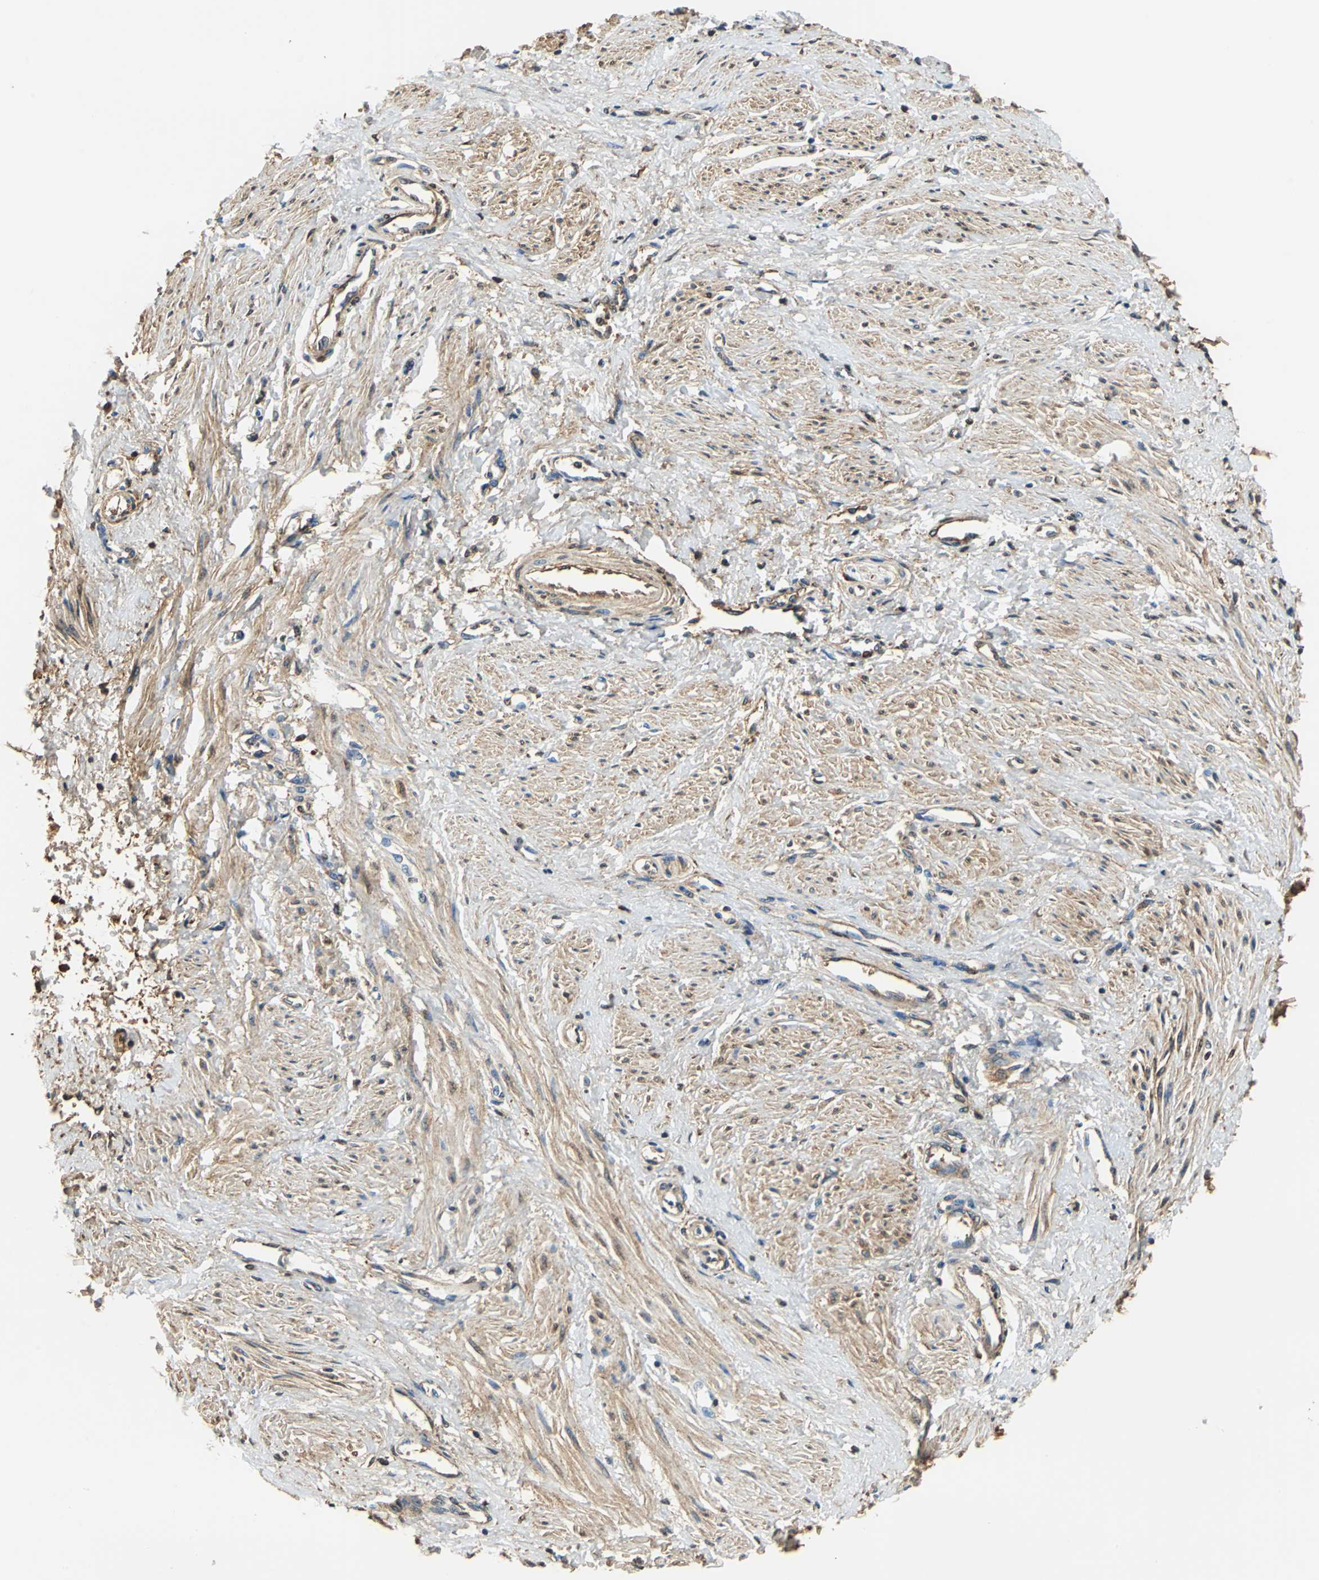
{"staining": {"intensity": "weak", "quantity": "25%-75%", "location": "cytoplasmic/membranous"}, "tissue": "smooth muscle", "cell_type": "Smooth muscle cells", "image_type": "normal", "snomed": [{"axis": "morphology", "description": "Normal tissue, NOS"}, {"axis": "topography", "description": "Smooth muscle"}, {"axis": "topography", "description": "Uterus"}], "caption": "Protein expression analysis of unremarkable smooth muscle reveals weak cytoplasmic/membranous positivity in about 25%-75% of smooth muscle cells.", "gene": "ALB", "patient": {"sex": "female", "age": 39}}